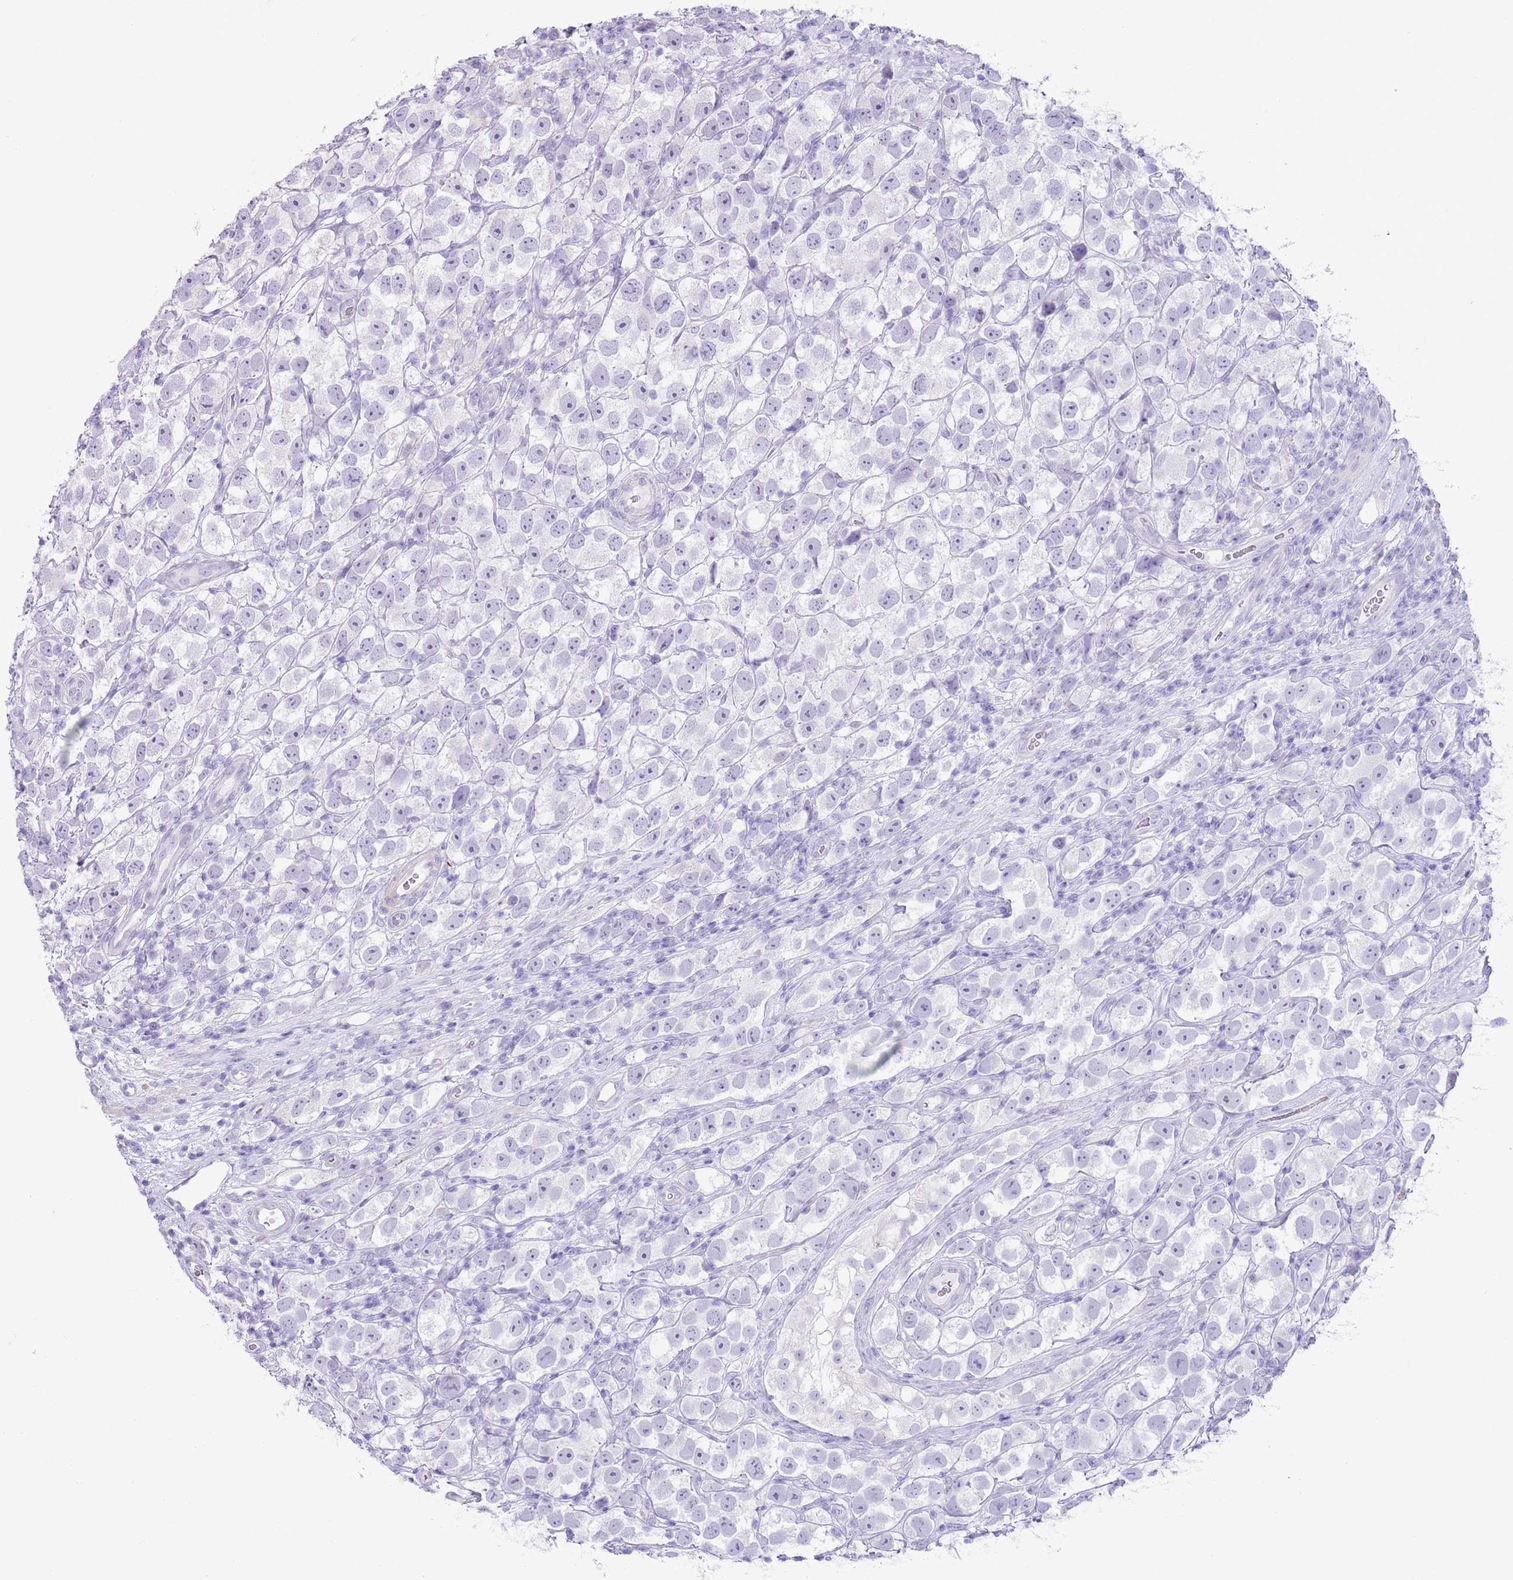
{"staining": {"intensity": "negative", "quantity": "none", "location": "none"}, "tissue": "testis cancer", "cell_type": "Tumor cells", "image_type": "cancer", "snomed": [{"axis": "morphology", "description": "Seminoma, NOS"}, {"axis": "topography", "description": "Testis"}], "caption": "Immunohistochemistry micrograph of neoplastic tissue: testis cancer (seminoma) stained with DAB (3,3'-diaminobenzidine) exhibits no significant protein staining in tumor cells. (DAB (3,3'-diaminobenzidine) IHC visualized using brightfield microscopy, high magnification).", "gene": "SLC7A14", "patient": {"sex": "male", "age": 26}}